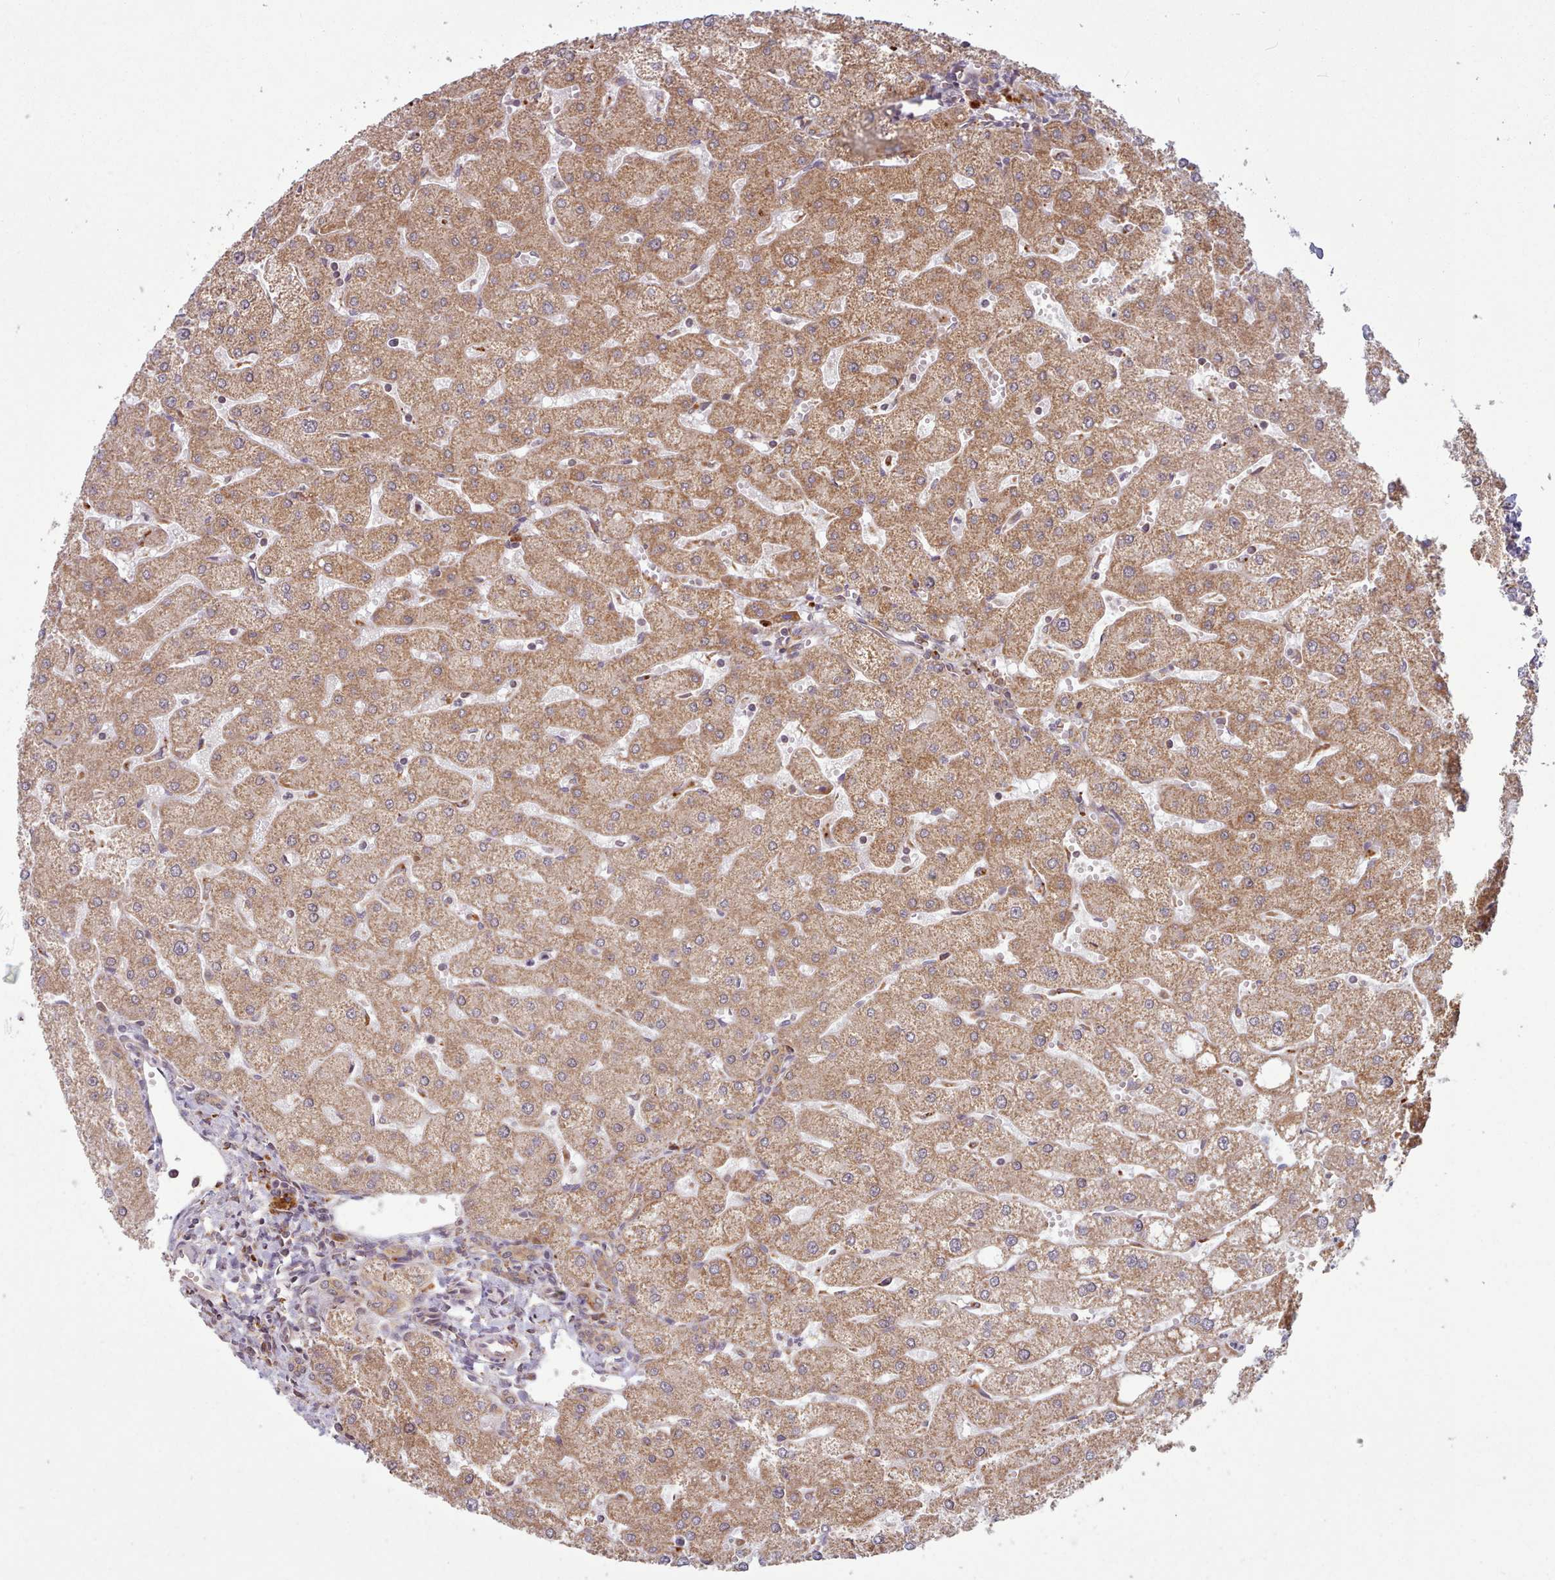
{"staining": {"intensity": "weak", "quantity": ">75%", "location": "cytoplasmic/membranous"}, "tissue": "liver", "cell_type": "Cholangiocytes", "image_type": "normal", "snomed": [{"axis": "morphology", "description": "Normal tissue, NOS"}, {"axis": "topography", "description": "Liver"}], "caption": "This is a histology image of IHC staining of benign liver, which shows weak staining in the cytoplasmic/membranous of cholangiocytes.", "gene": "CRYBG1", "patient": {"sex": "male", "age": 67}}